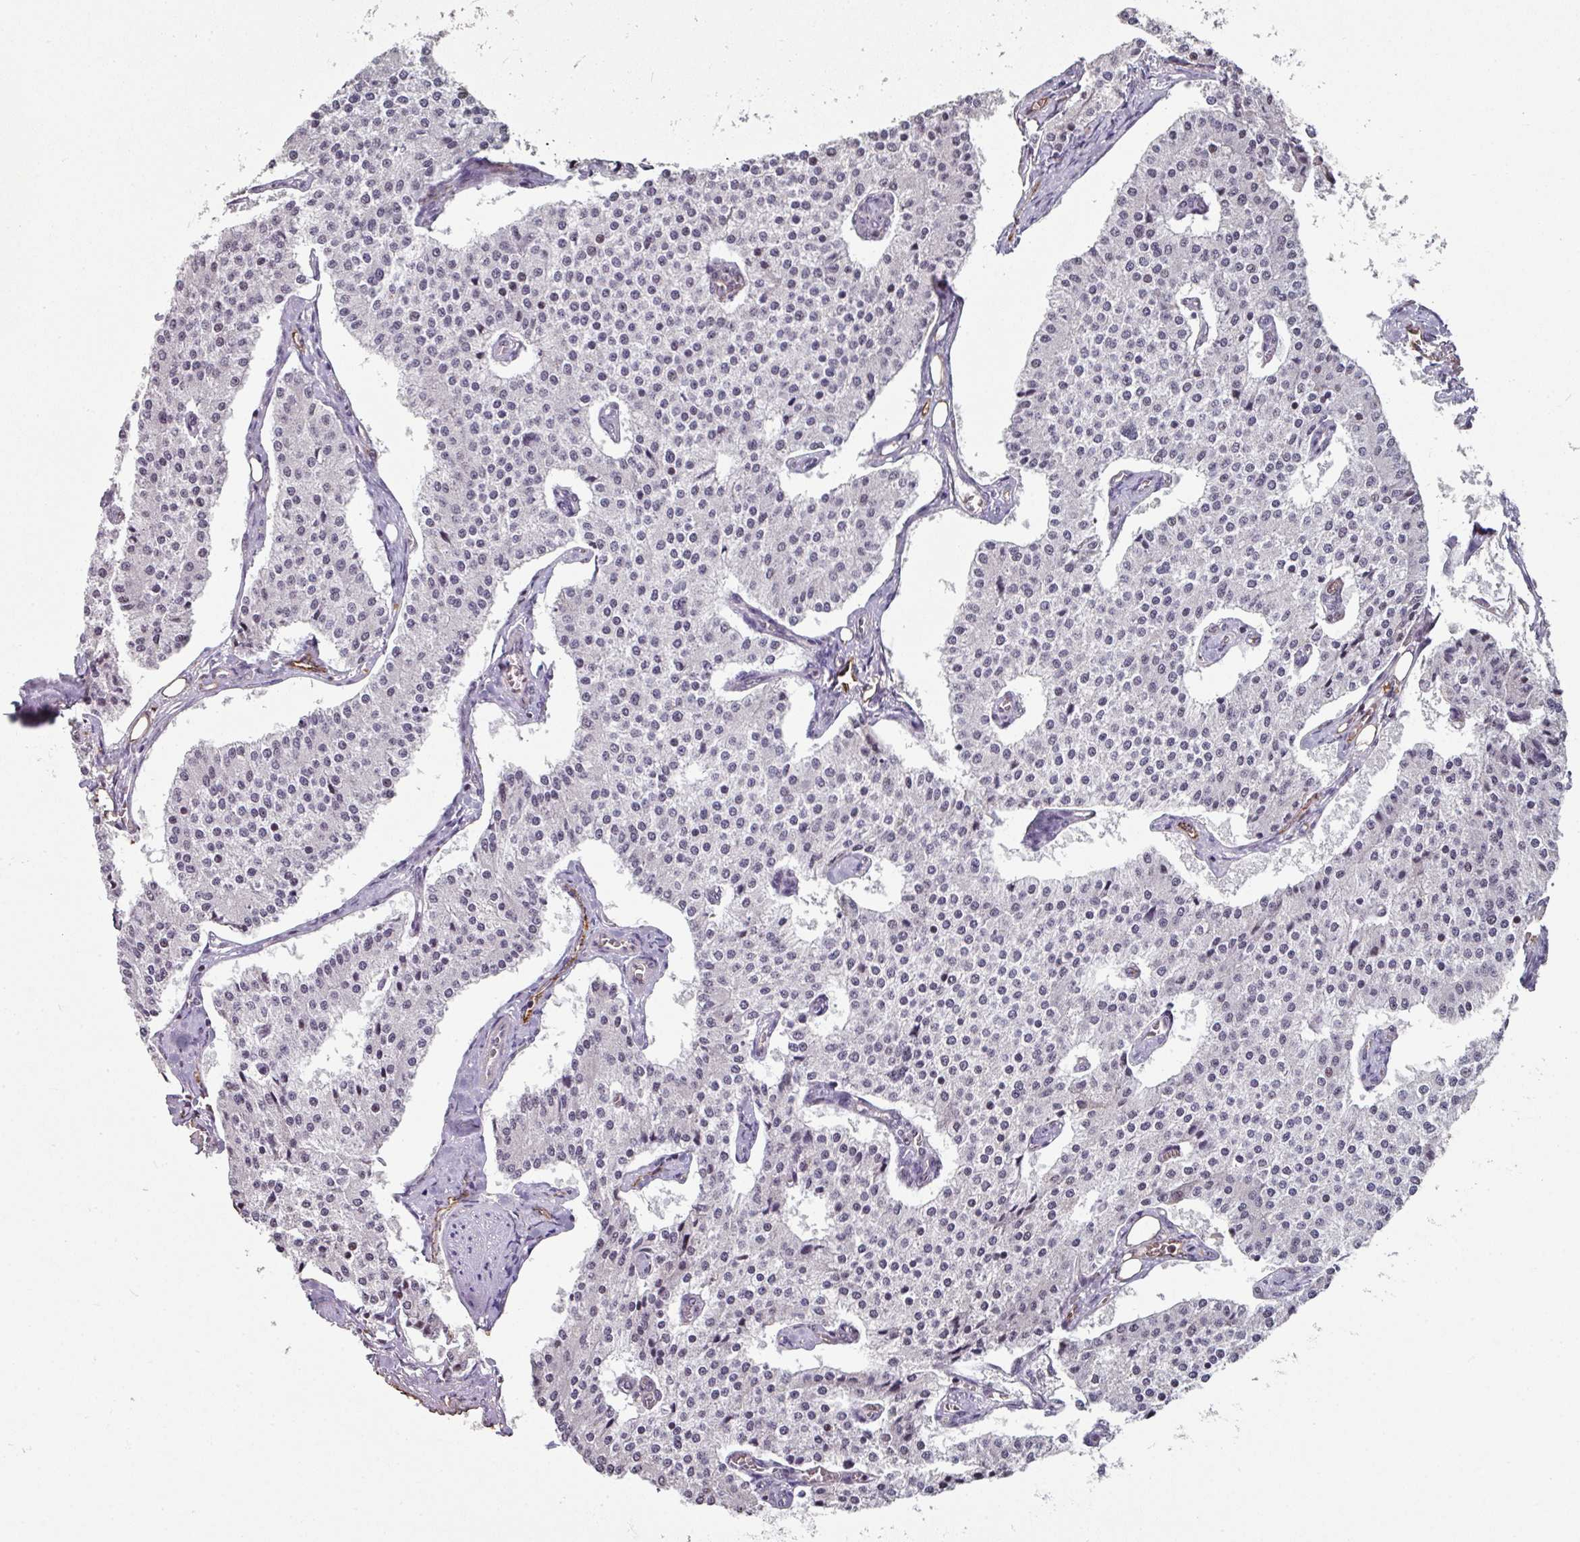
{"staining": {"intensity": "negative", "quantity": "none", "location": "none"}, "tissue": "carcinoid", "cell_type": "Tumor cells", "image_type": "cancer", "snomed": [{"axis": "morphology", "description": "Carcinoid, malignant, NOS"}, {"axis": "topography", "description": "Colon"}], "caption": "DAB immunohistochemical staining of human carcinoid displays no significant positivity in tumor cells.", "gene": "SIDT2", "patient": {"sex": "female", "age": 52}}